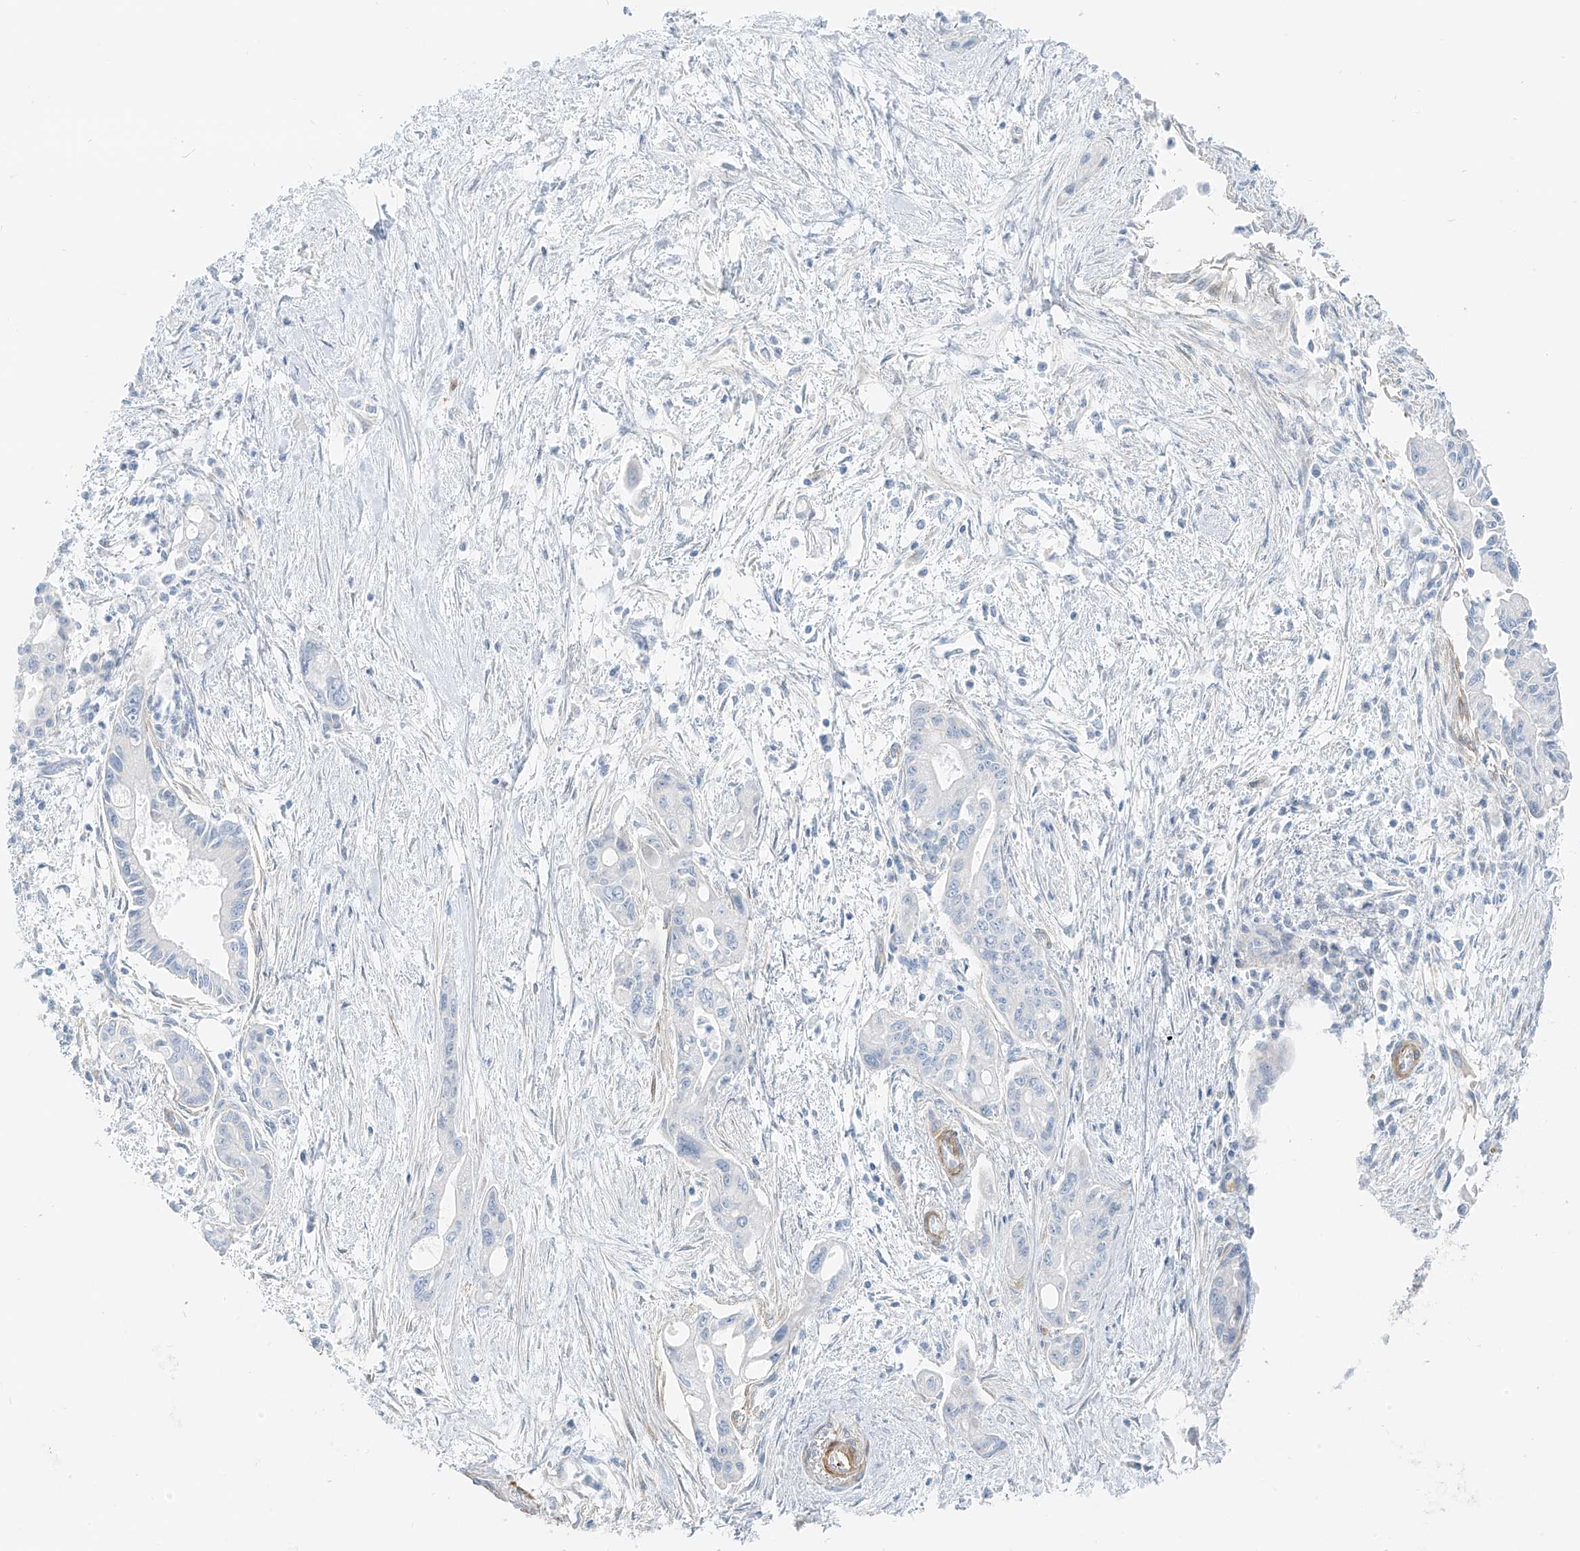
{"staining": {"intensity": "negative", "quantity": "none", "location": "none"}, "tissue": "pancreatic cancer", "cell_type": "Tumor cells", "image_type": "cancer", "snomed": [{"axis": "morphology", "description": "Adenocarcinoma, NOS"}, {"axis": "topography", "description": "Pancreas"}], "caption": "A histopathology image of human pancreatic adenocarcinoma is negative for staining in tumor cells.", "gene": "SMCP", "patient": {"sex": "male", "age": 70}}